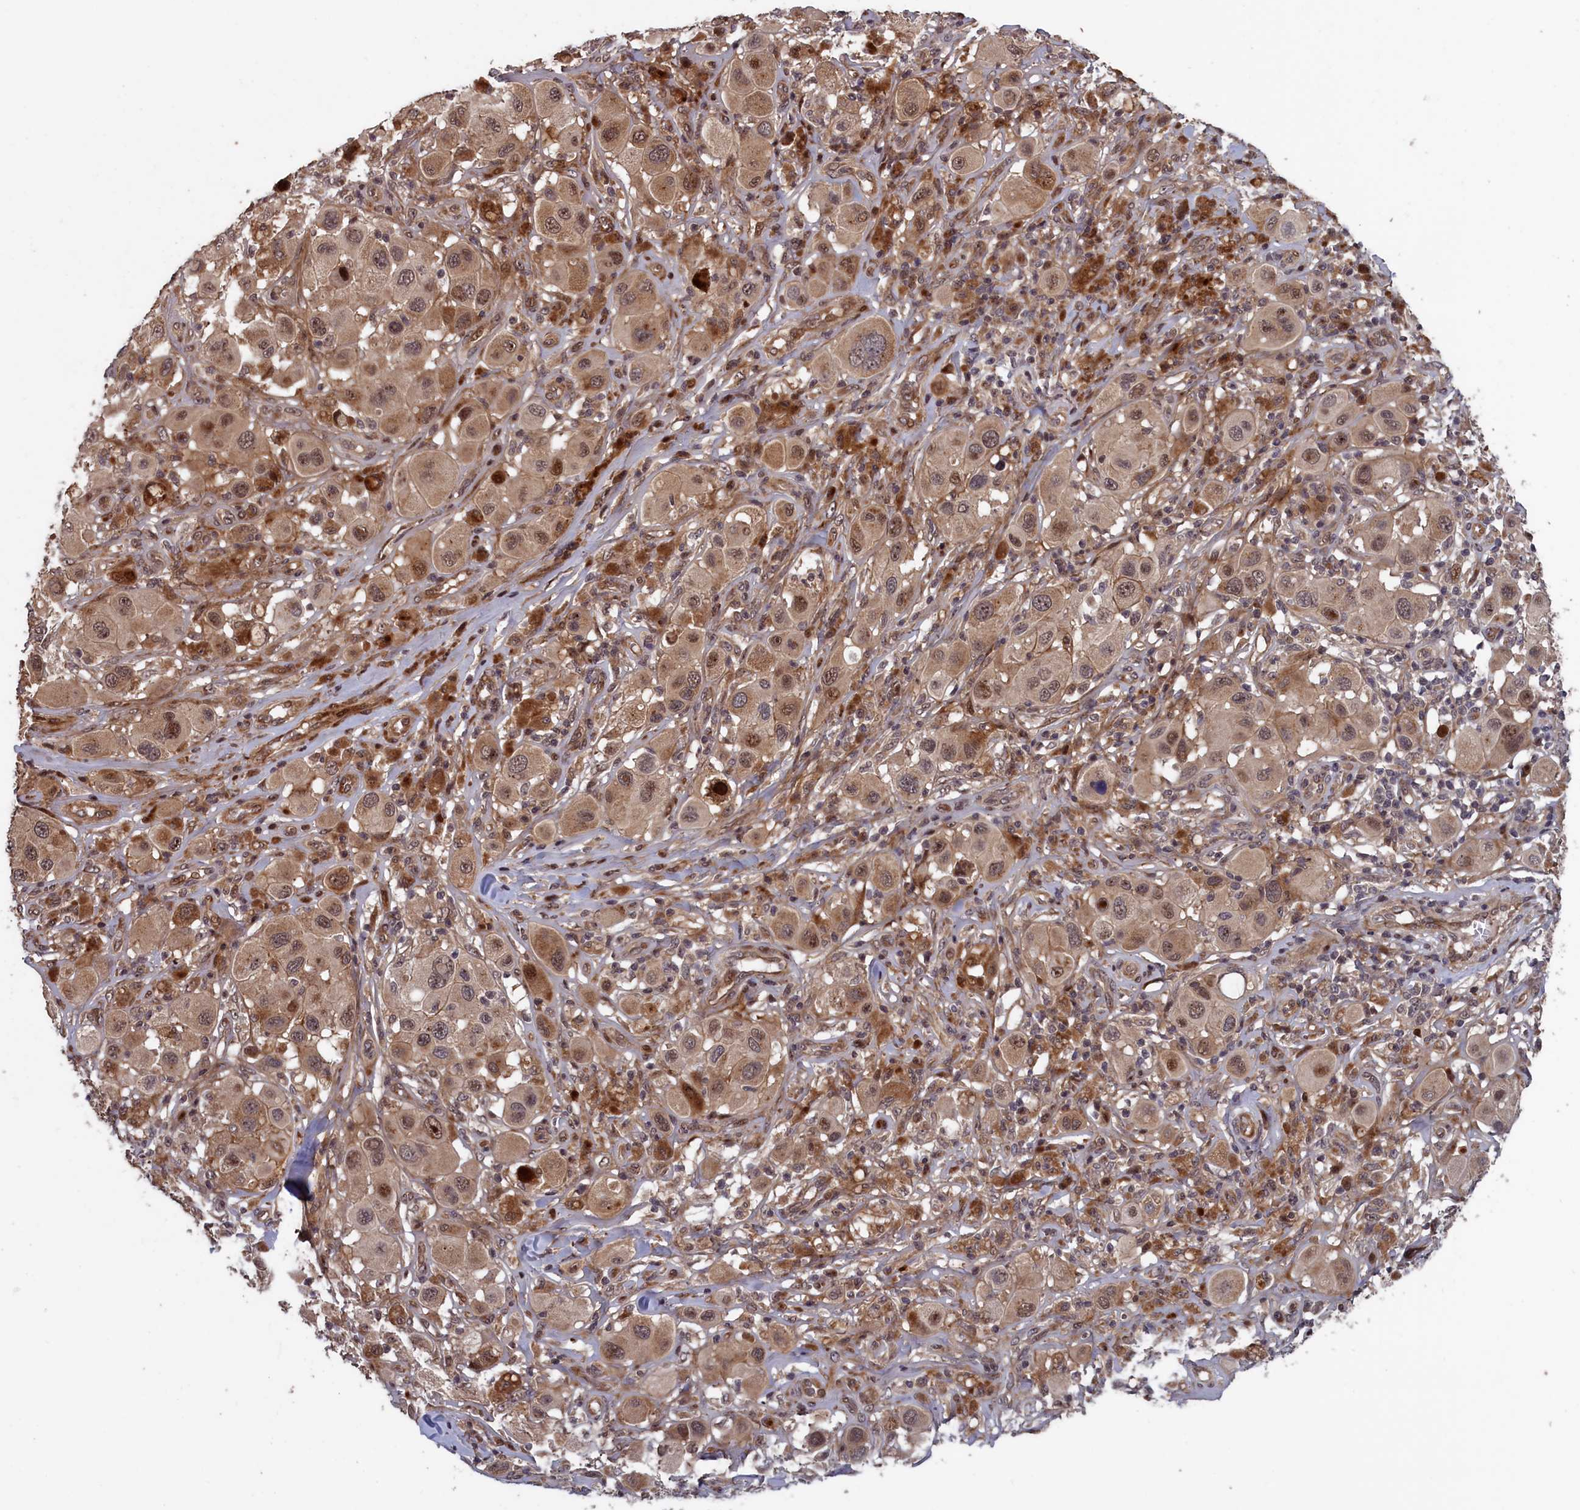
{"staining": {"intensity": "moderate", "quantity": ">75%", "location": "cytoplasmic/membranous,nuclear"}, "tissue": "melanoma", "cell_type": "Tumor cells", "image_type": "cancer", "snomed": [{"axis": "morphology", "description": "Malignant melanoma, Metastatic site"}, {"axis": "topography", "description": "Skin"}], "caption": "Brown immunohistochemical staining in melanoma displays moderate cytoplasmic/membranous and nuclear expression in approximately >75% of tumor cells.", "gene": "LSG1", "patient": {"sex": "male", "age": 41}}